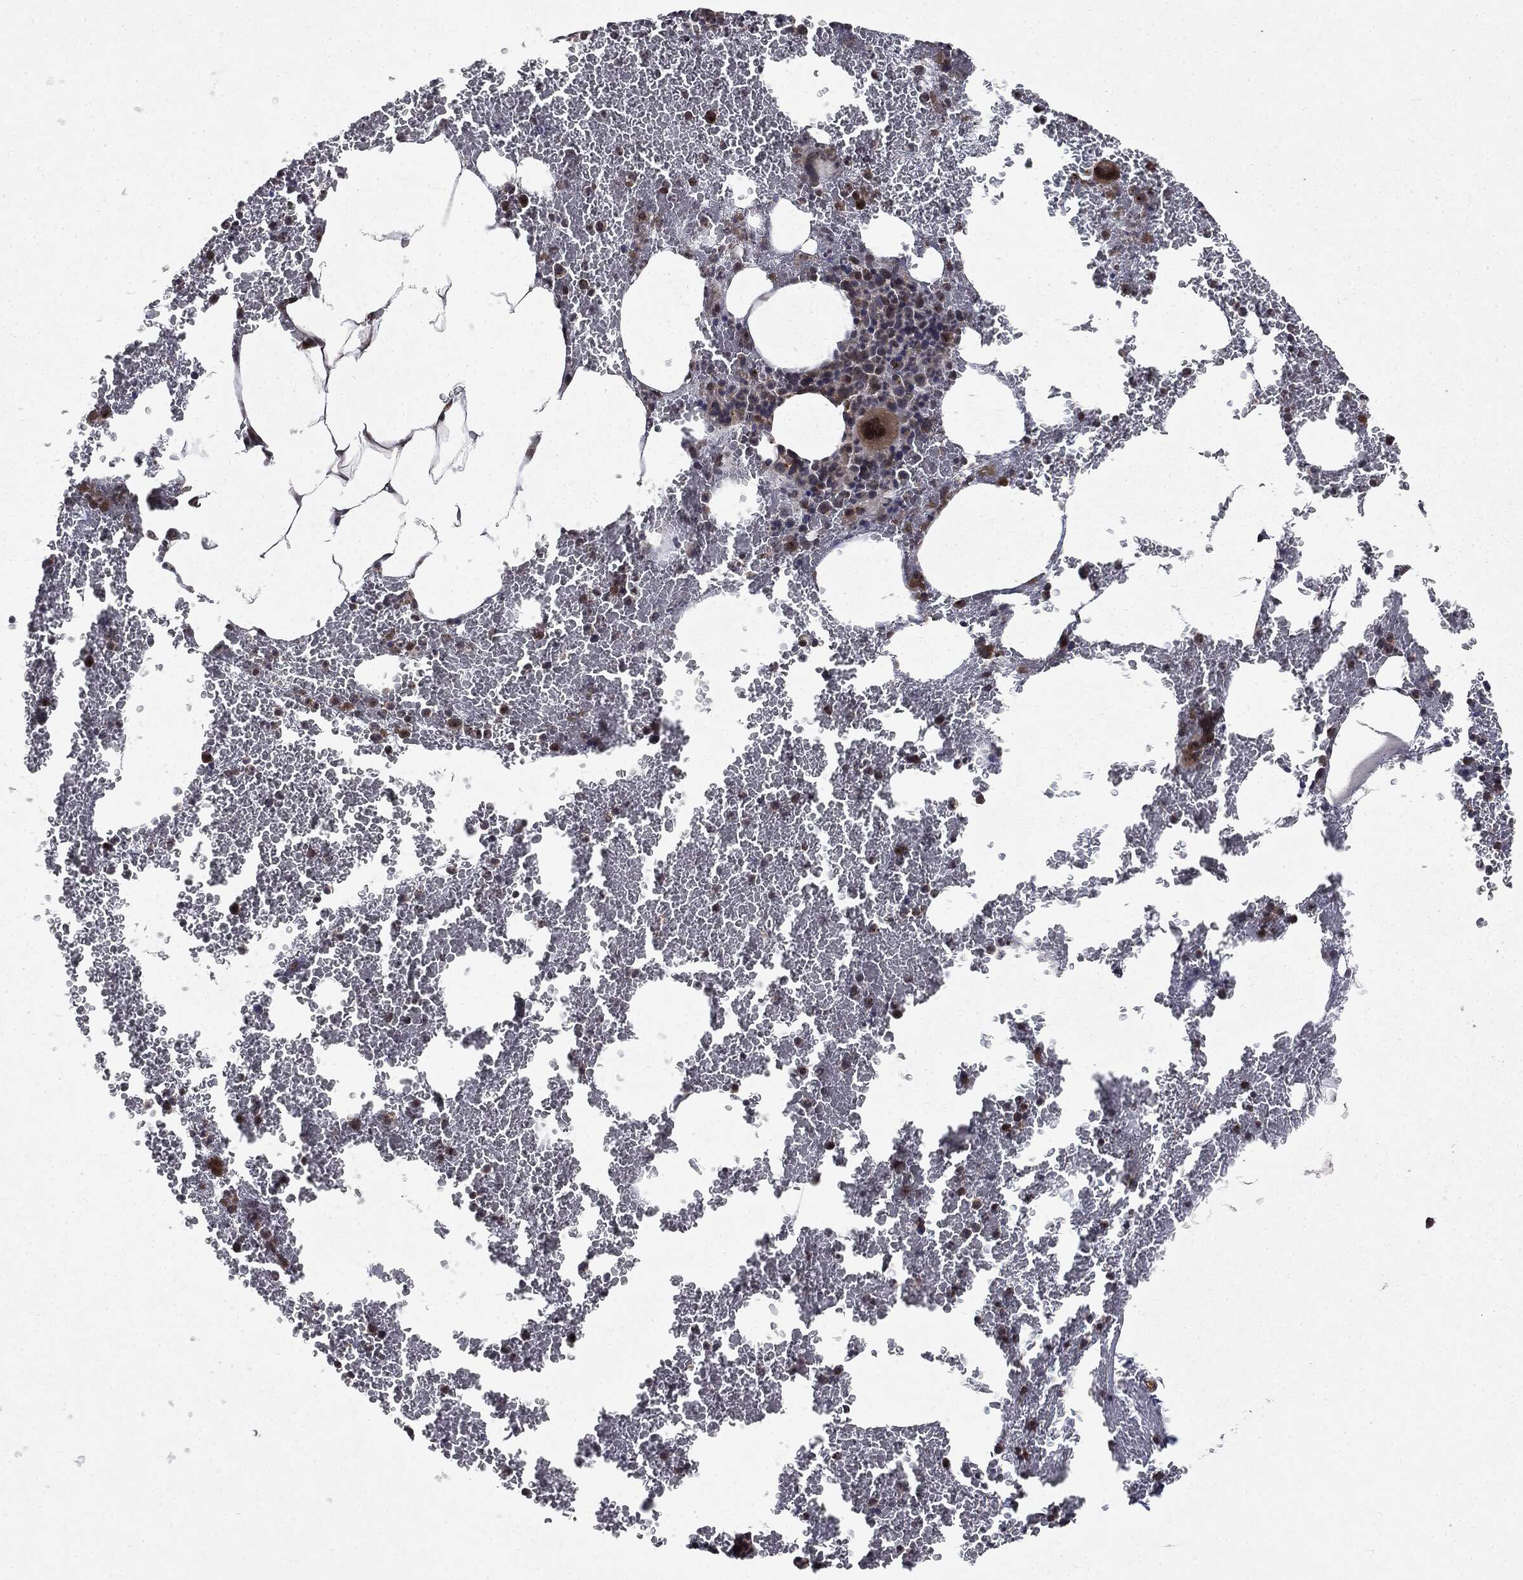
{"staining": {"intensity": "strong", "quantity": "<25%", "location": "nuclear"}, "tissue": "bone marrow", "cell_type": "Hematopoietic cells", "image_type": "normal", "snomed": [{"axis": "morphology", "description": "Normal tissue, NOS"}, {"axis": "topography", "description": "Bone marrow"}], "caption": "Immunohistochemistry of normal bone marrow reveals medium levels of strong nuclear expression in approximately <25% of hematopoietic cells.", "gene": "PLPPR2", "patient": {"sex": "male", "age": 91}}